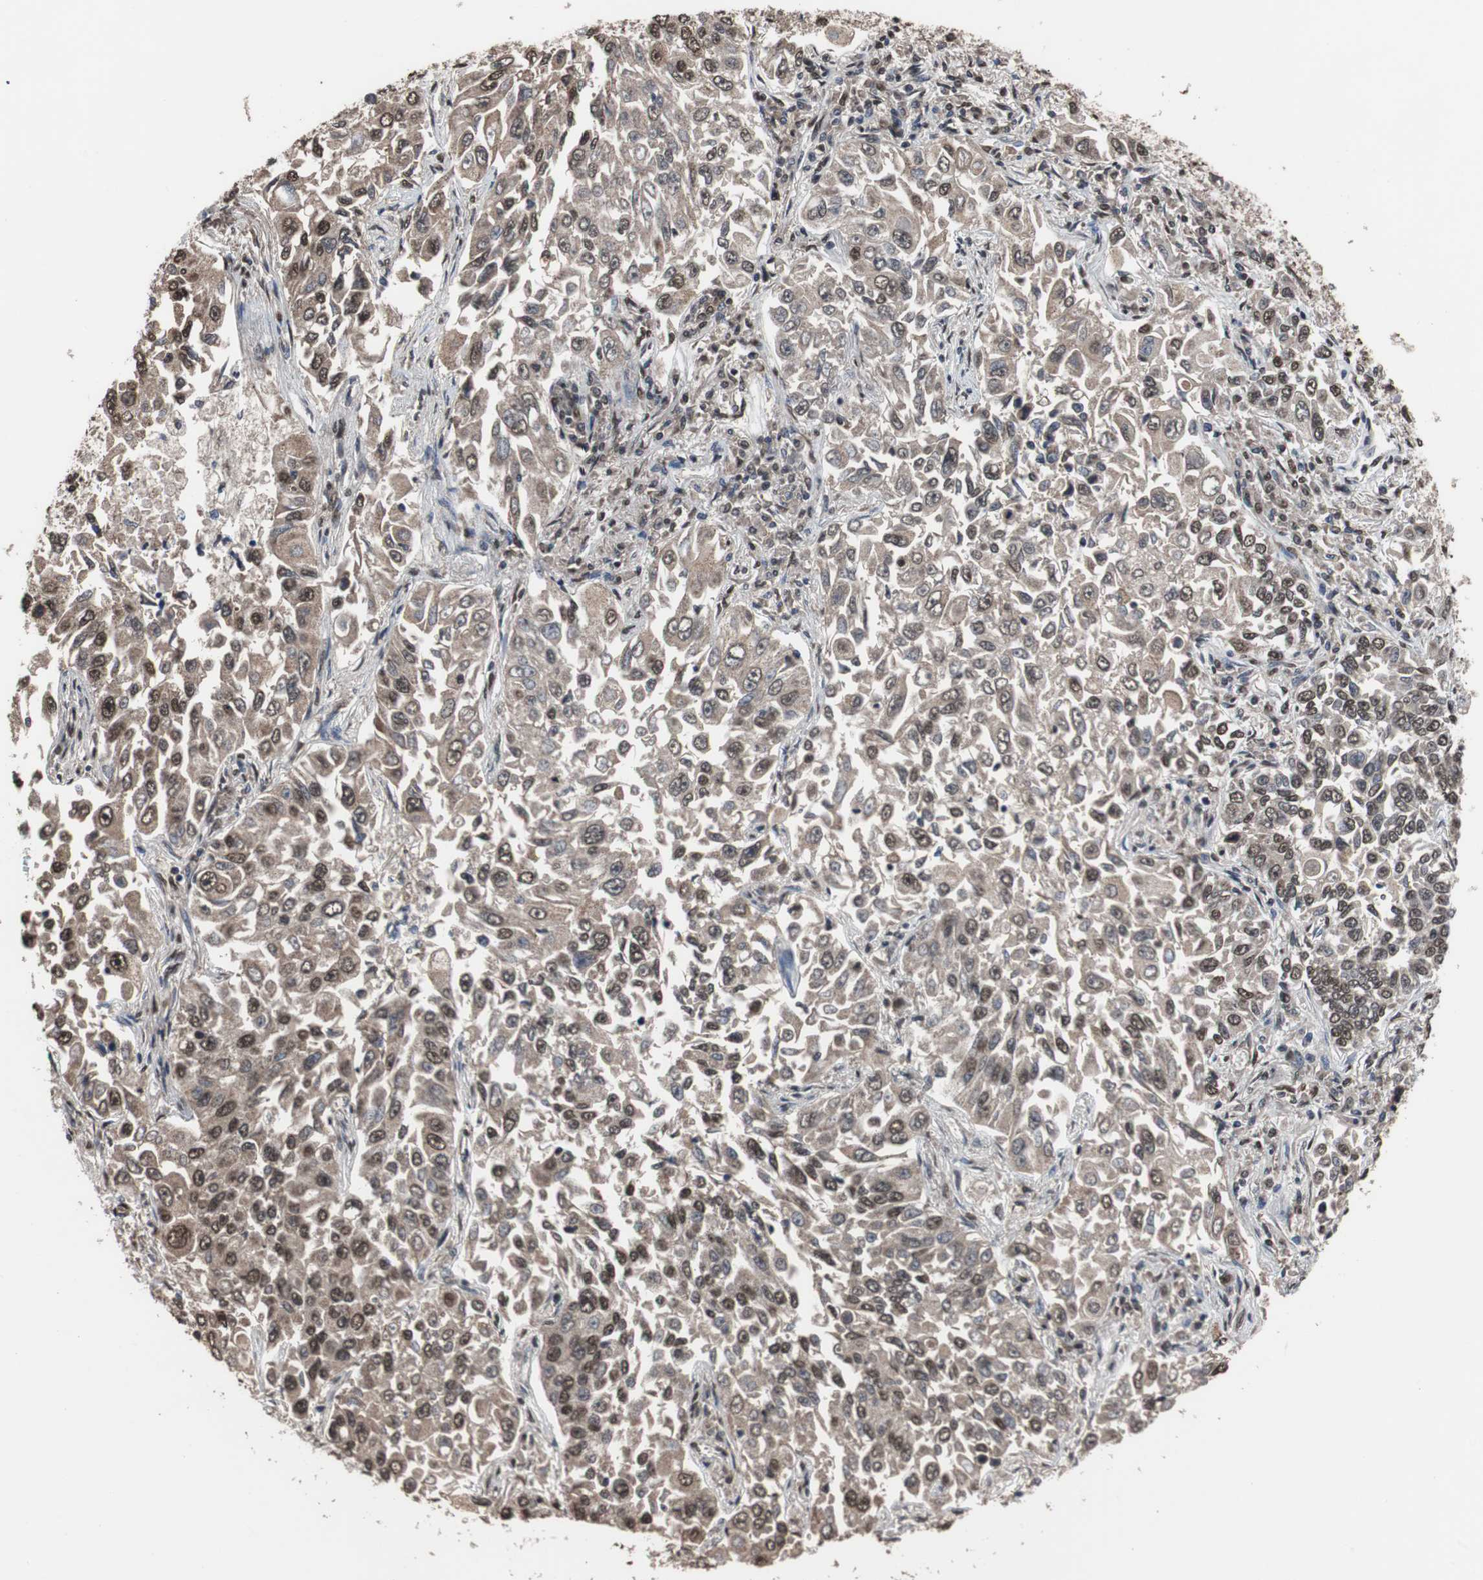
{"staining": {"intensity": "moderate", "quantity": ">75%", "location": "cytoplasmic/membranous,nuclear"}, "tissue": "lung cancer", "cell_type": "Tumor cells", "image_type": "cancer", "snomed": [{"axis": "morphology", "description": "Adenocarcinoma, NOS"}, {"axis": "topography", "description": "Lung"}], "caption": "Protein staining of lung cancer (adenocarcinoma) tissue exhibits moderate cytoplasmic/membranous and nuclear staining in approximately >75% of tumor cells.", "gene": "MED27", "patient": {"sex": "male", "age": 84}}